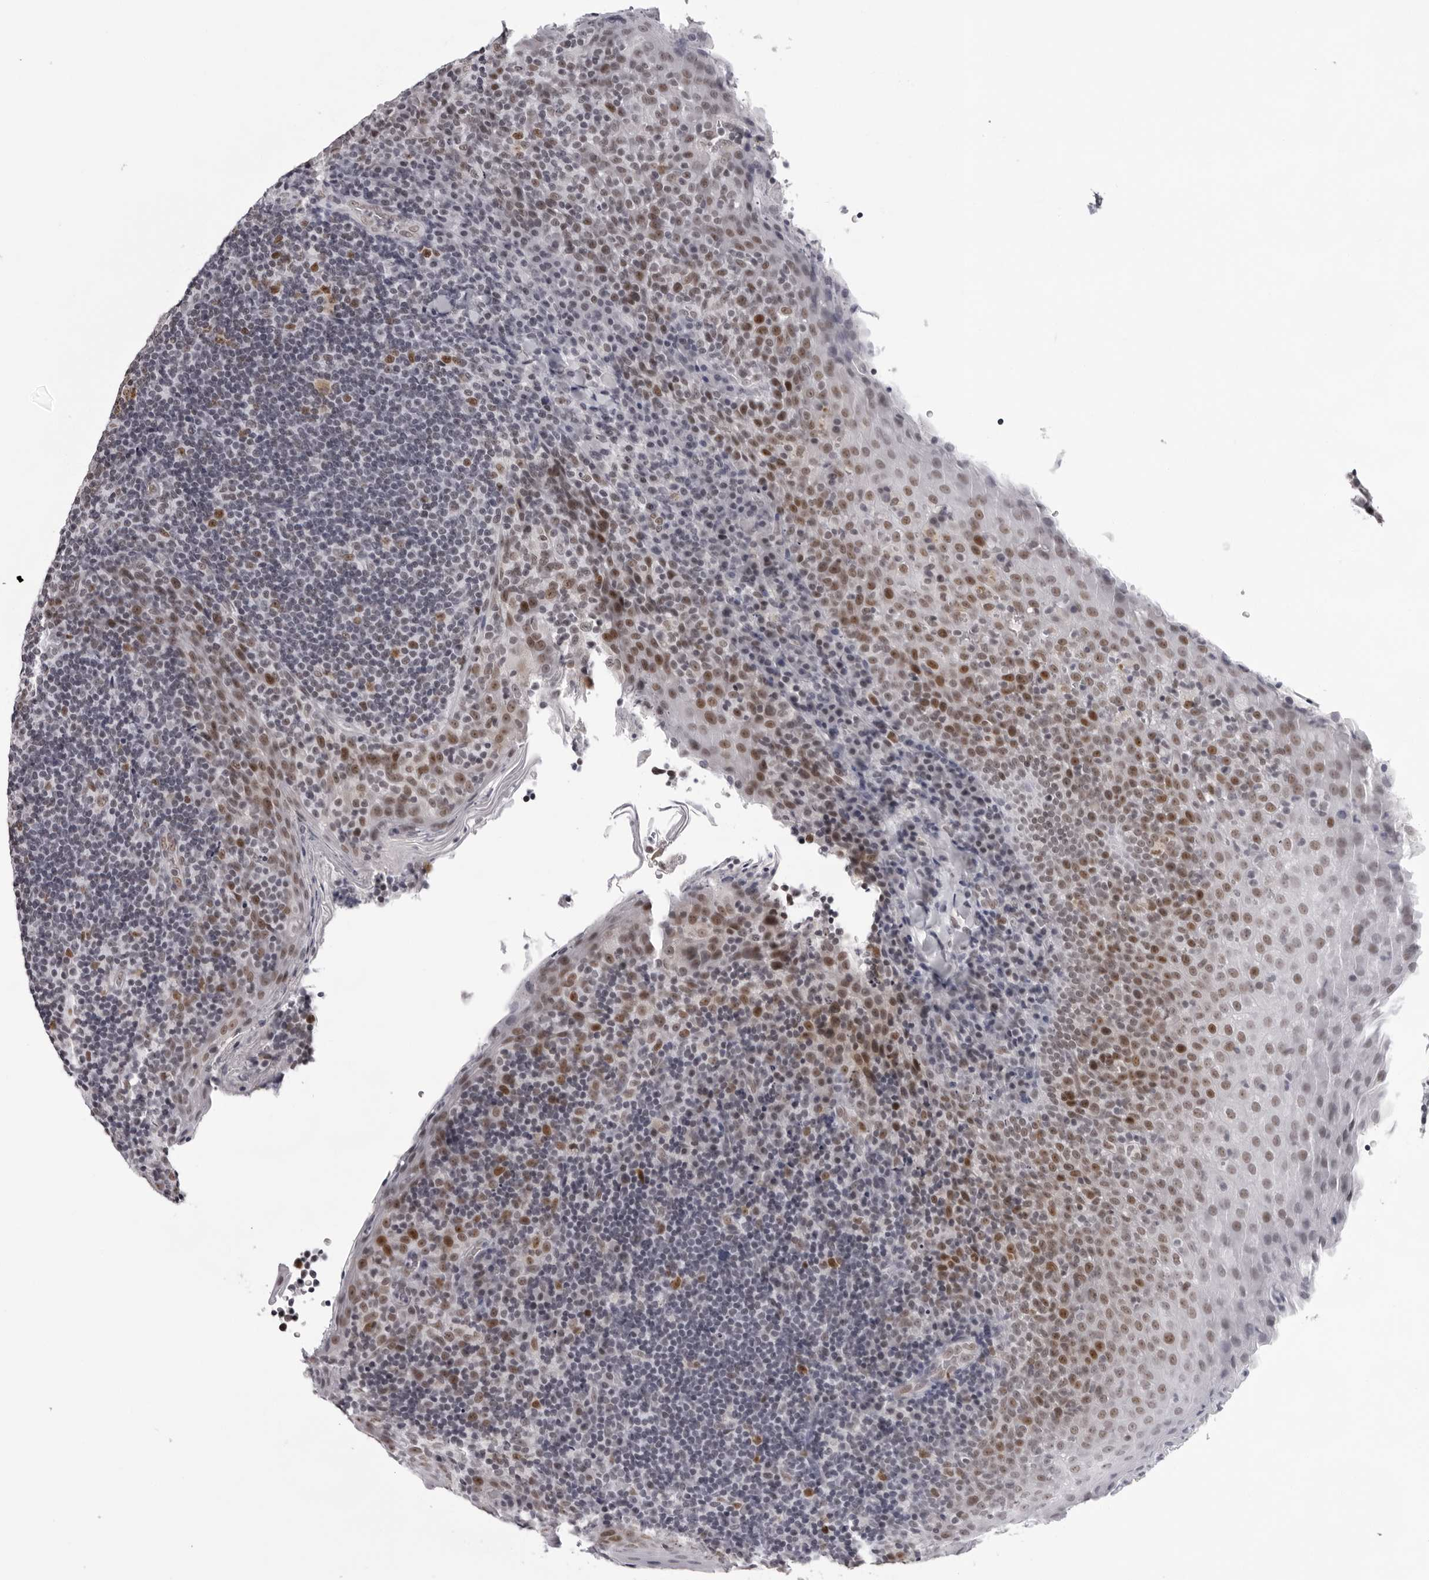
{"staining": {"intensity": "moderate", "quantity": ">75%", "location": "nuclear"}, "tissue": "tonsil", "cell_type": "Germinal center cells", "image_type": "normal", "snomed": [{"axis": "morphology", "description": "Normal tissue, NOS"}, {"axis": "topography", "description": "Tonsil"}], "caption": "High-magnification brightfield microscopy of unremarkable tonsil stained with DAB (brown) and counterstained with hematoxylin (blue). germinal center cells exhibit moderate nuclear positivity is appreciated in approximately>75% of cells.", "gene": "USP1", "patient": {"sex": "male", "age": 17}}